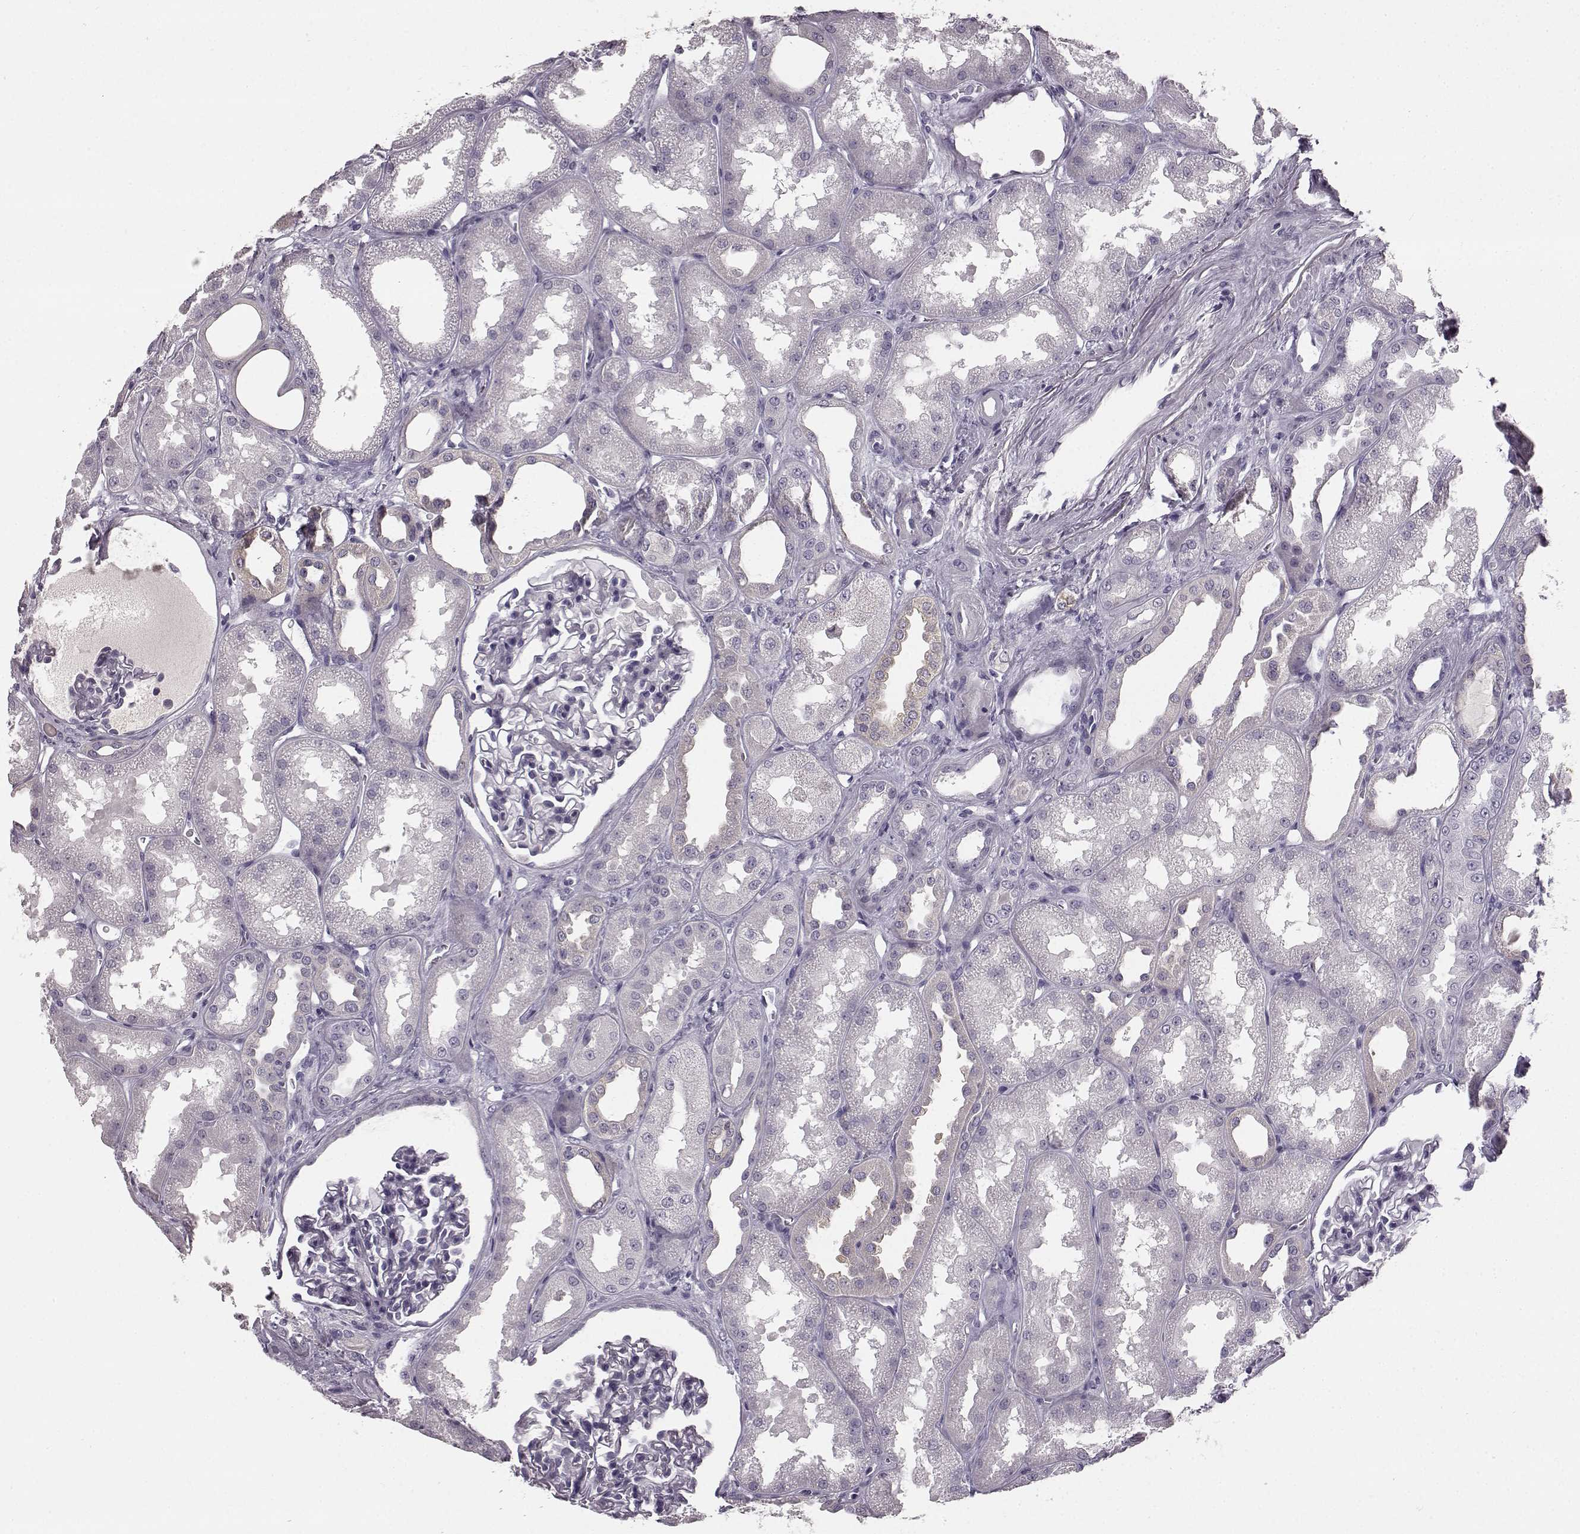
{"staining": {"intensity": "negative", "quantity": "none", "location": "none"}, "tissue": "kidney", "cell_type": "Cells in glomeruli", "image_type": "normal", "snomed": [{"axis": "morphology", "description": "Normal tissue, NOS"}, {"axis": "topography", "description": "Kidney"}], "caption": "High magnification brightfield microscopy of normal kidney stained with DAB (brown) and counterstained with hematoxylin (blue): cells in glomeruli show no significant expression.", "gene": "KRT81", "patient": {"sex": "male", "age": 61}}